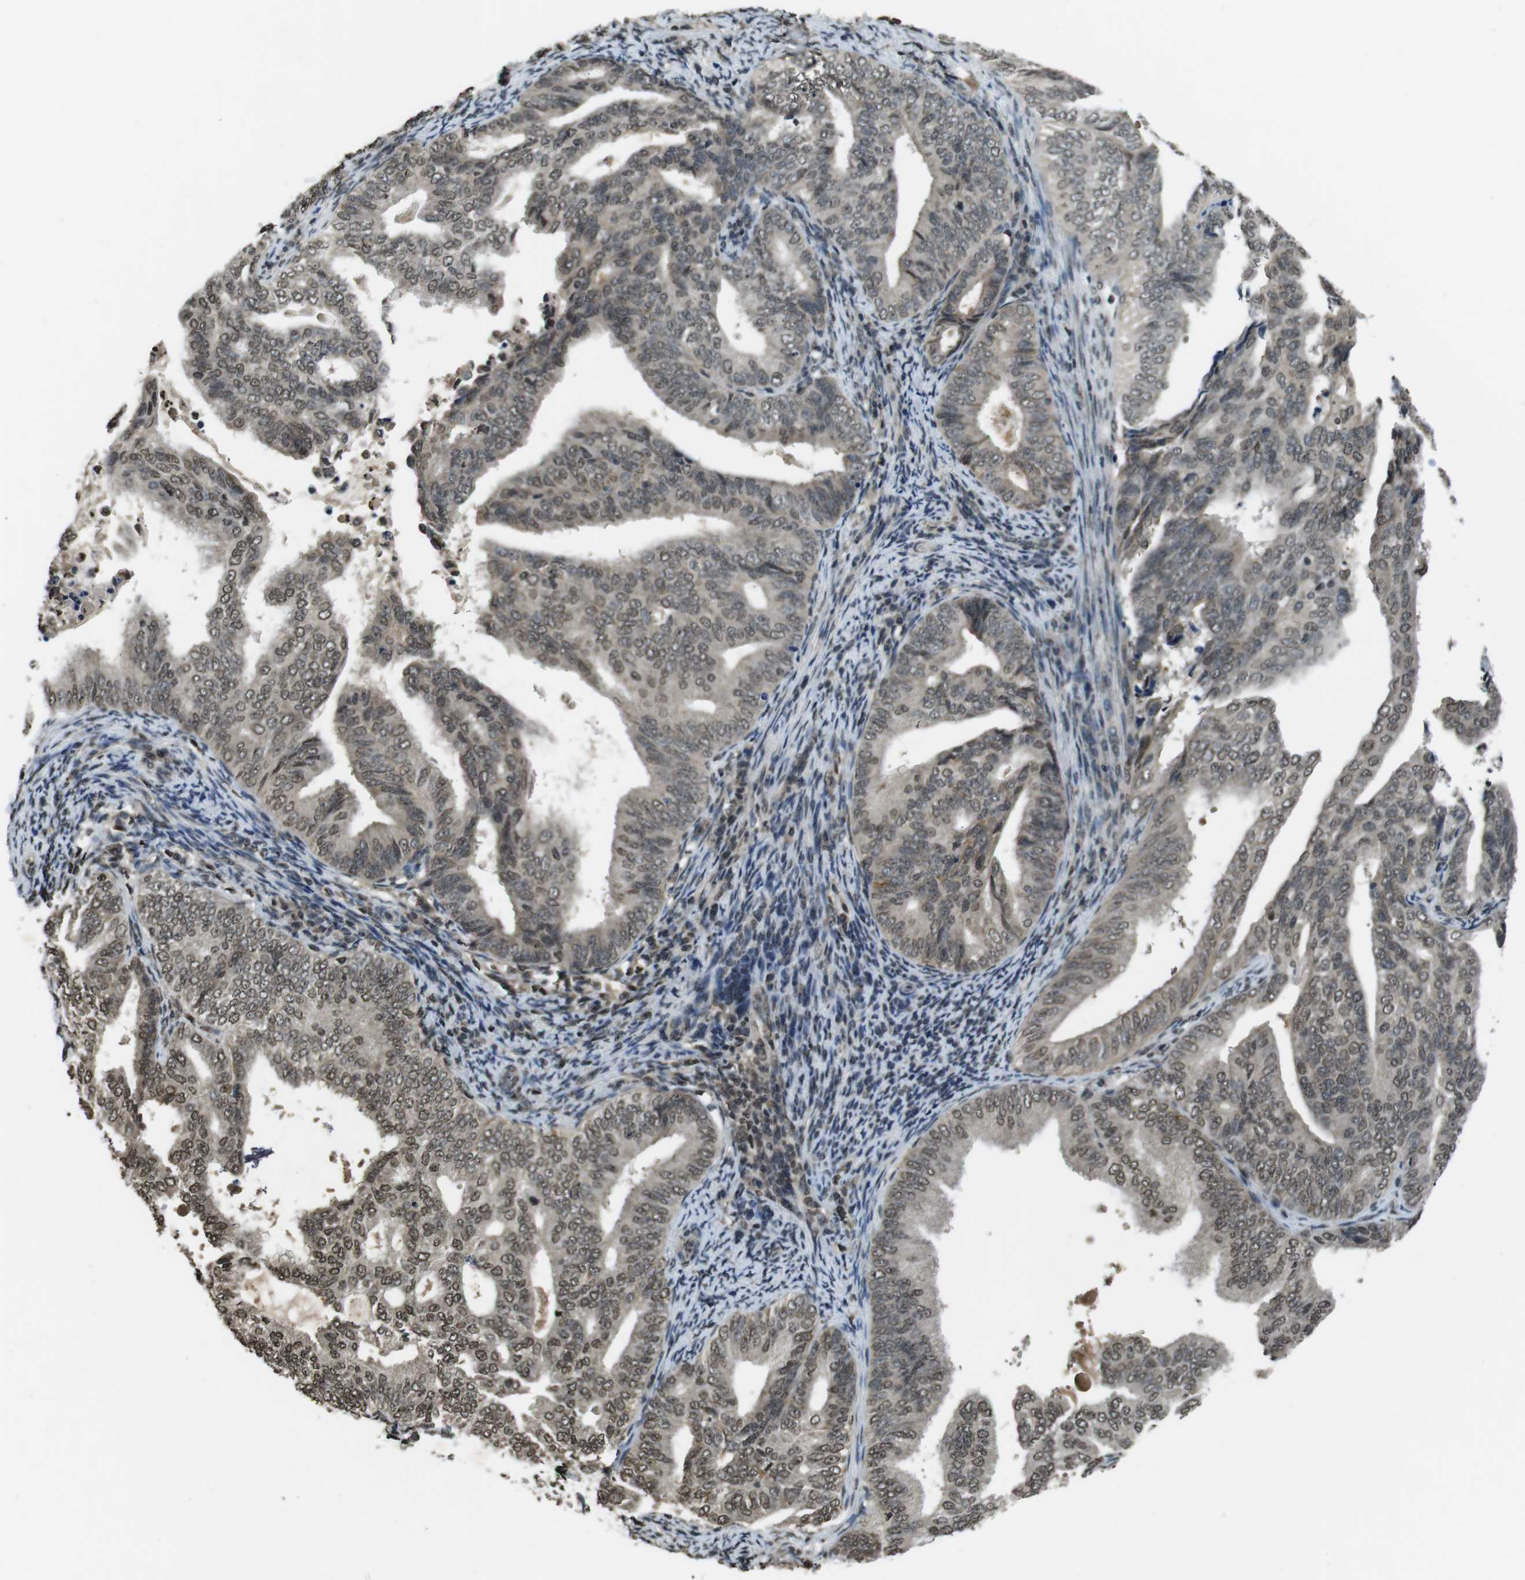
{"staining": {"intensity": "weak", "quantity": ">75%", "location": "nuclear"}, "tissue": "endometrial cancer", "cell_type": "Tumor cells", "image_type": "cancer", "snomed": [{"axis": "morphology", "description": "Adenocarcinoma, NOS"}, {"axis": "topography", "description": "Endometrium"}], "caption": "Endometrial cancer stained for a protein shows weak nuclear positivity in tumor cells.", "gene": "MAF", "patient": {"sex": "female", "age": 58}}